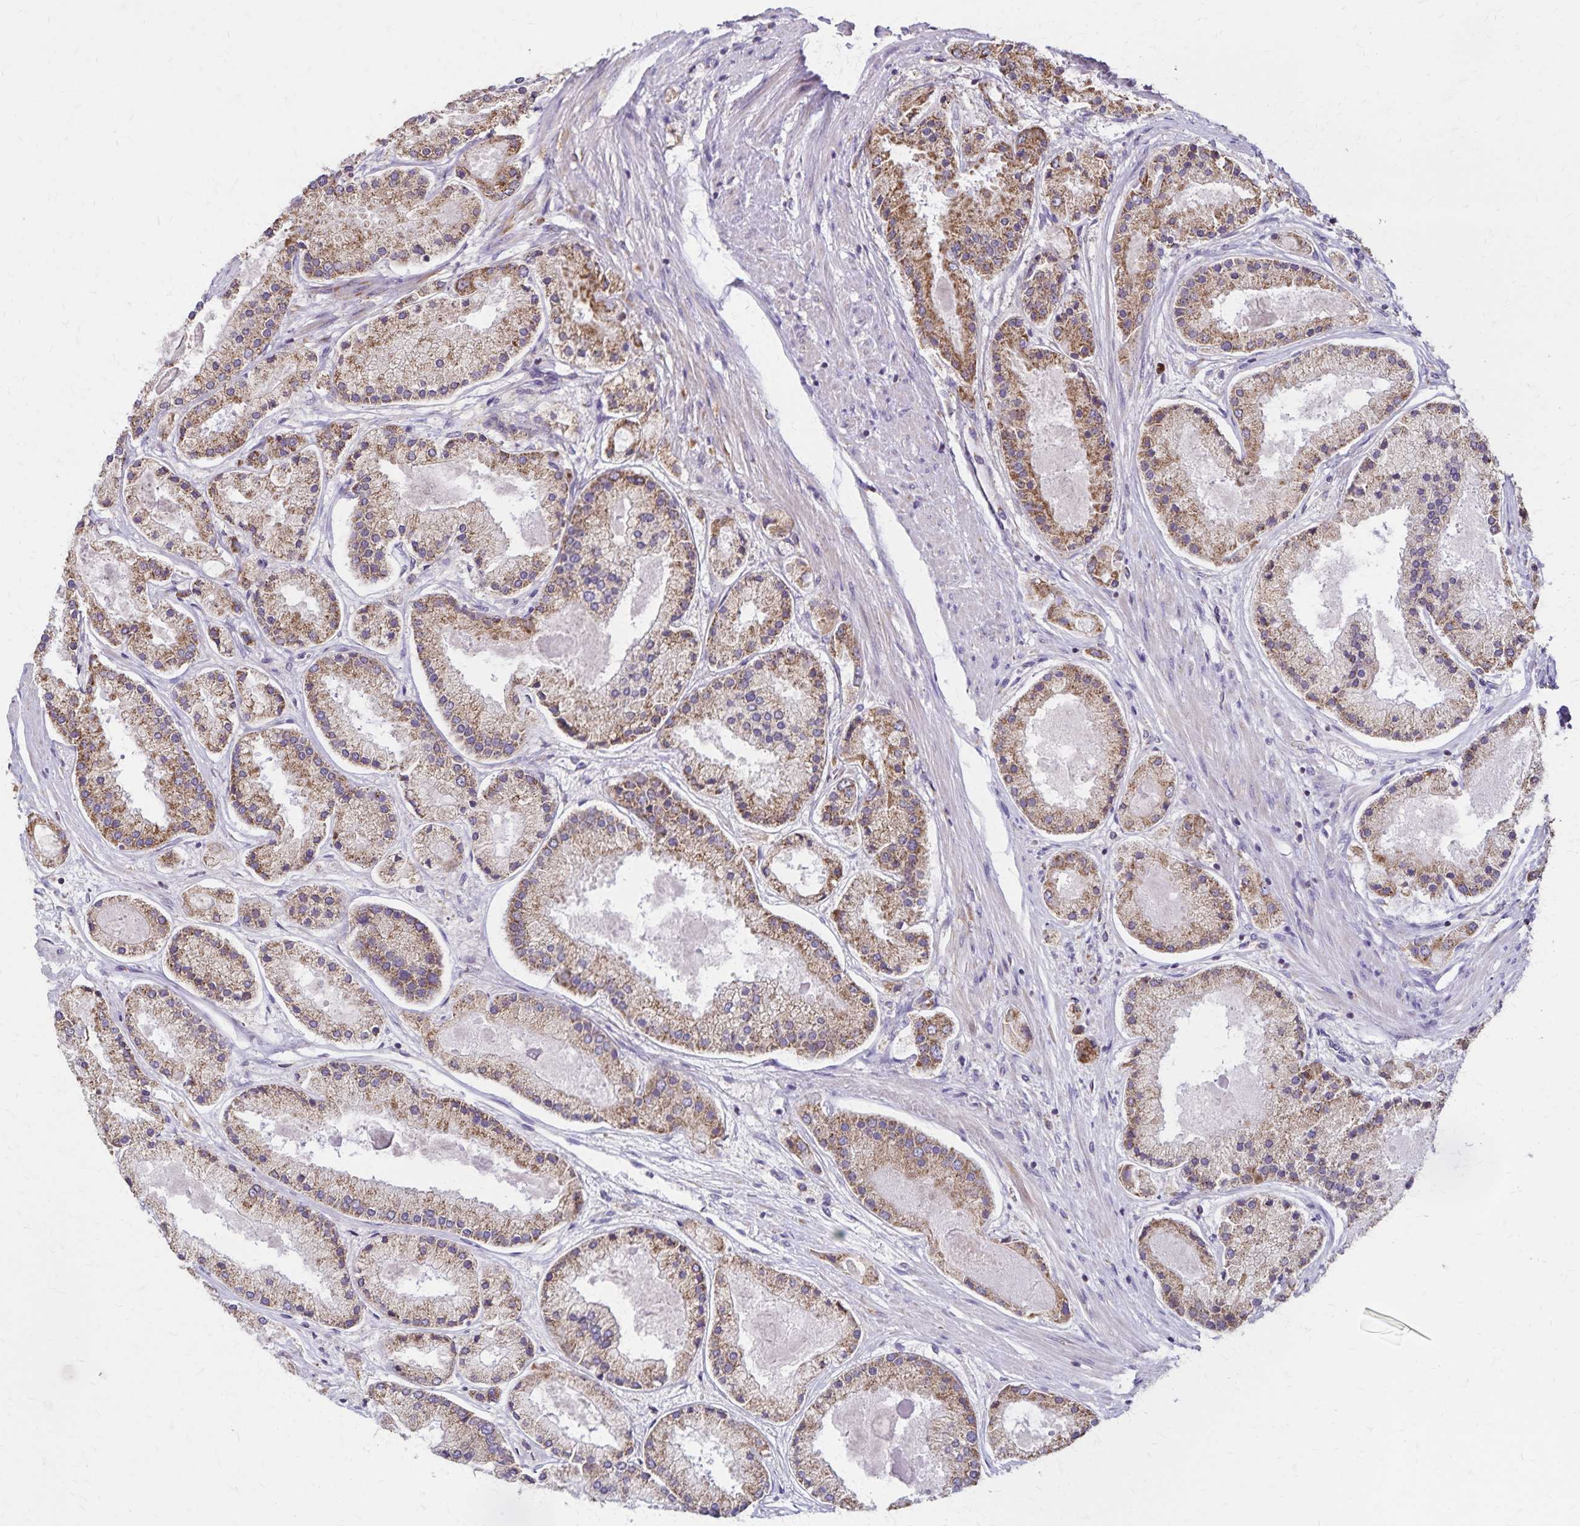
{"staining": {"intensity": "moderate", "quantity": ">75%", "location": "cytoplasmic/membranous"}, "tissue": "prostate cancer", "cell_type": "Tumor cells", "image_type": "cancer", "snomed": [{"axis": "morphology", "description": "Adenocarcinoma, High grade"}, {"axis": "topography", "description": "Prostate"}], "caption": "IHC micrograph of prostate adenocarcinoma (high-grade) stained for a protein (brown), which reveals medium levels of moderate cytoplasmic/membranous expression in approximately >75% of tumor cells.", "gene": "RNF10", "patient": {"sex": "male", "age": 67}}